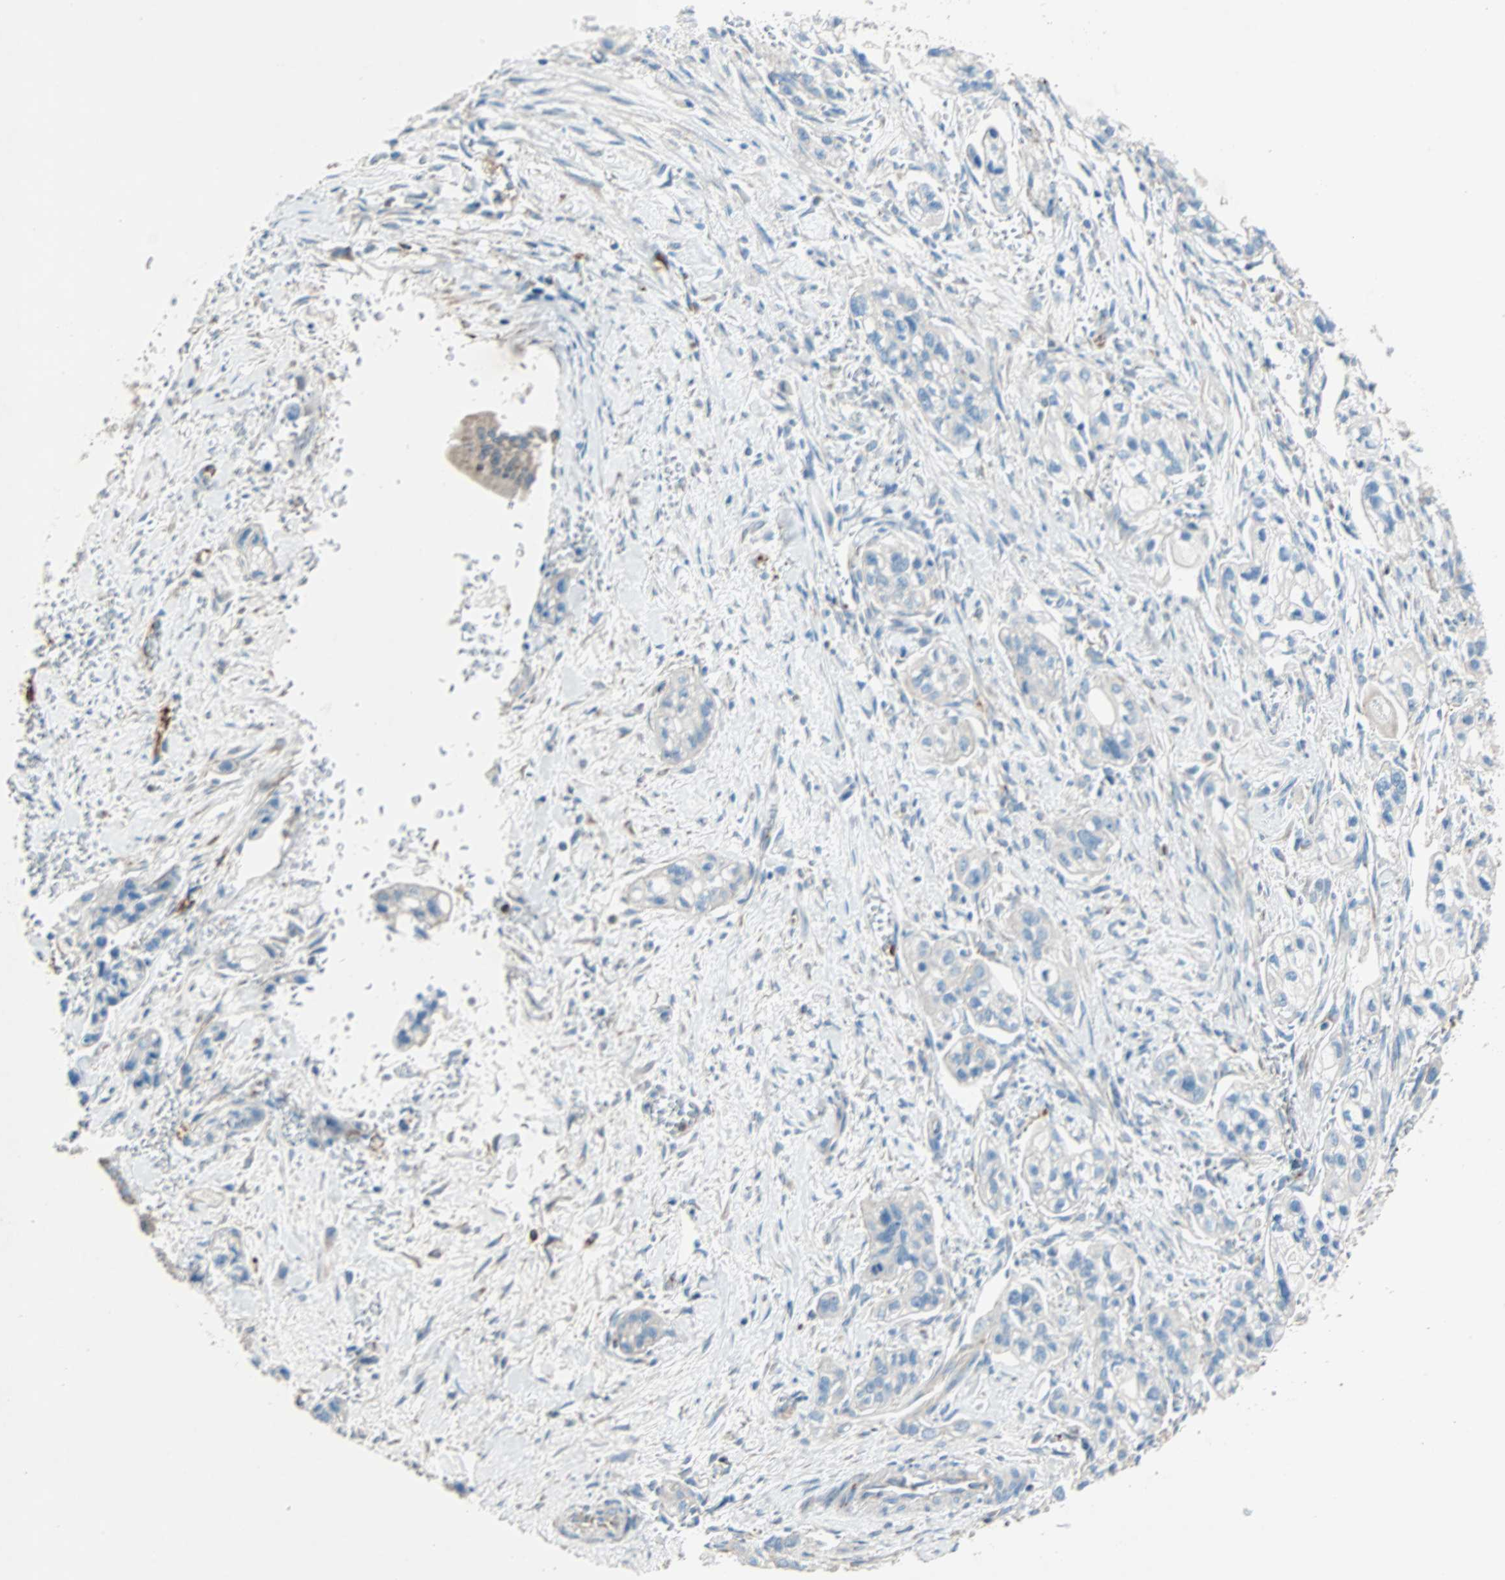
{"staining": {"intensity": "weak", "quantity": ">75%", "location": "cytoplasmic/membranous"}, "tissue": "pancreatic cancer", "cell_type": "Tumor cells", "image_type": "cancer", "snomed": [{"axis": "morphology", "description": "Adenocarcinoma, NOS"}, {"axis": "topography", "description": "Pancreas"}], "caption": "This photomicrograph exhibits IHC staining of human adenocarcinoma (pancreatic), with low weak cytoplasmic/membranous positivity in approximately >75% of tumor cells.", "gene": "LY6G6F", "patient": {"sex": "male", "age": 74}}